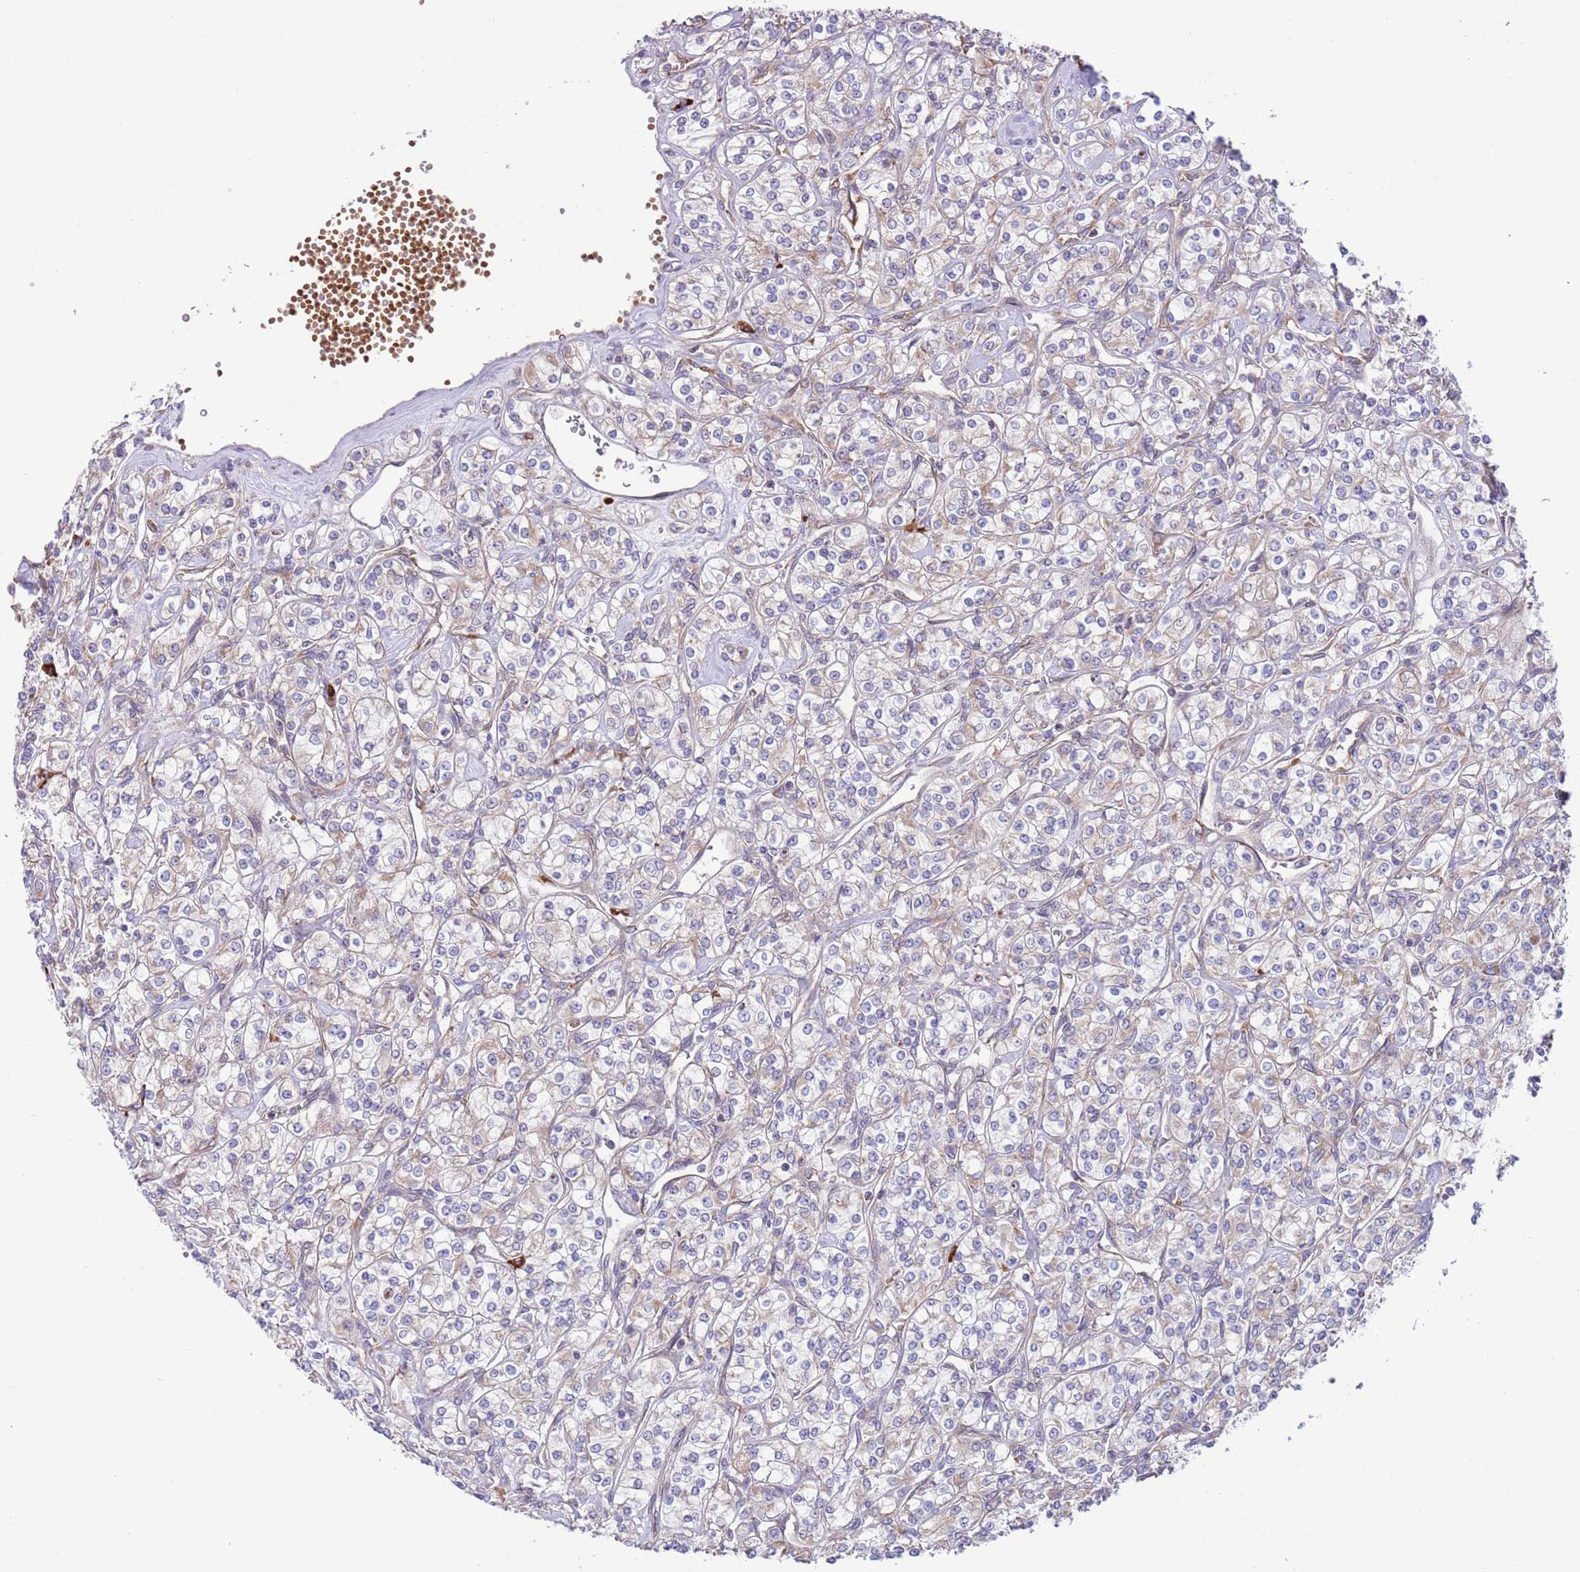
{"staining": {"intensity": "weak", "quantity": "<25%", "location": "cytoplasmic/membranous"}, "tissue": "renal cancer", "cell_type": "Tumor cells", "image_type": "cancer", "snomed": [{"axis": "morphology", "description": "Adenocarcinoma, NOS"}, {"axis": "topography", "description": "Kidney"}], "caption": "DAB (3,3'-diaminobenzidine) immunohistochemical staining of human renal cancer displays no significant staining in tumor cells.", "gene": "DAND5", "patient": {"sex": "male", "age": 77}}